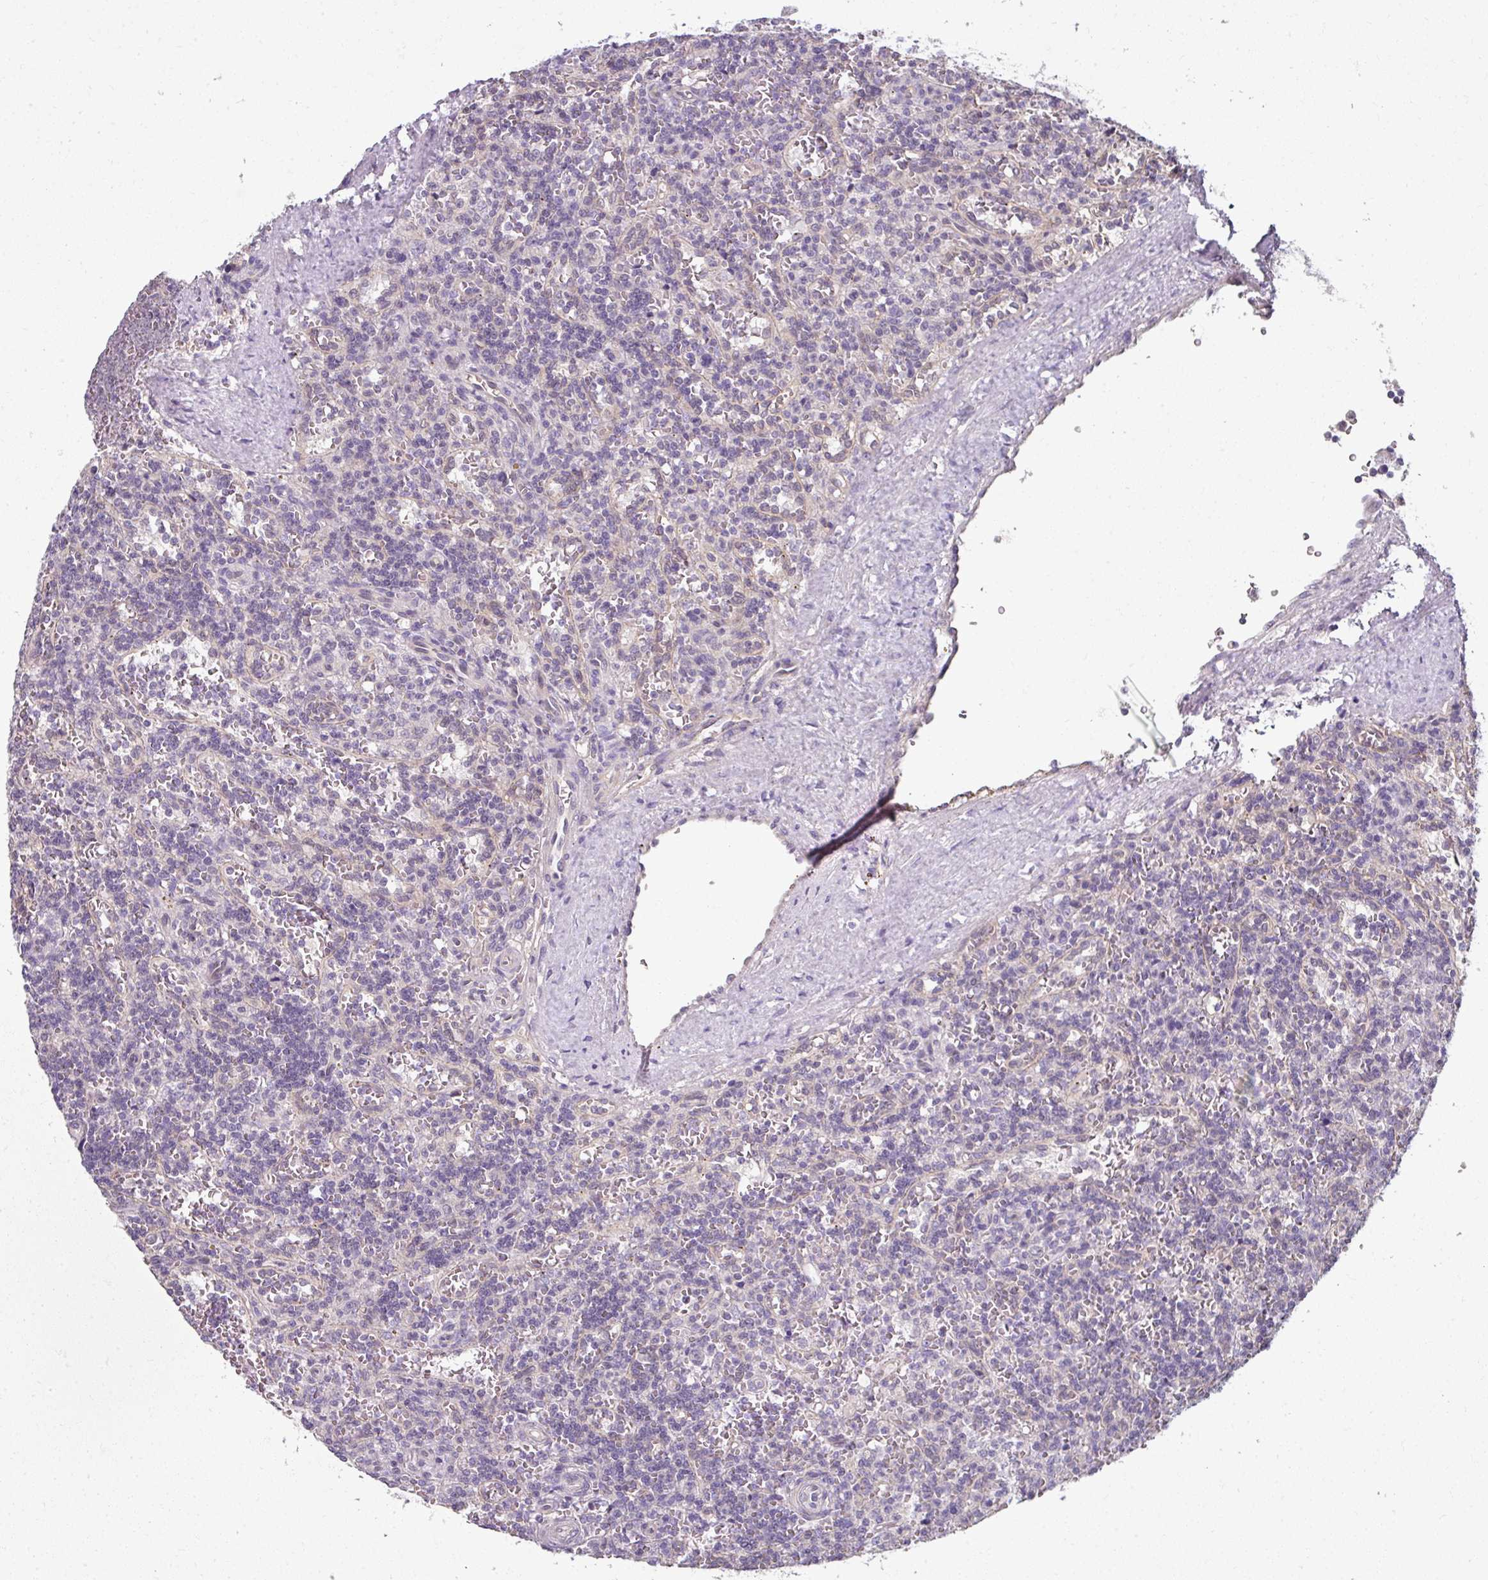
{"staining": {"intensity": "negative", "quantity": "none", "location": "none"}, "tissue": "lymphoma", "cell_type": "Tumor cells", "image_type": "cancer", "snomed": [{"axis": "morphology", "description": "Malignant lymphoma, non-Hodgkin's type, Low grade"}, {"axis": "topography", "description": "Spleen"}], "caption": "Lymphoma stained for a protein using immunohistochemistry (IHC) displays no expression tumor cells.", "gene": "C19orf33", "patient": {"sex": "male", "age": 73}}